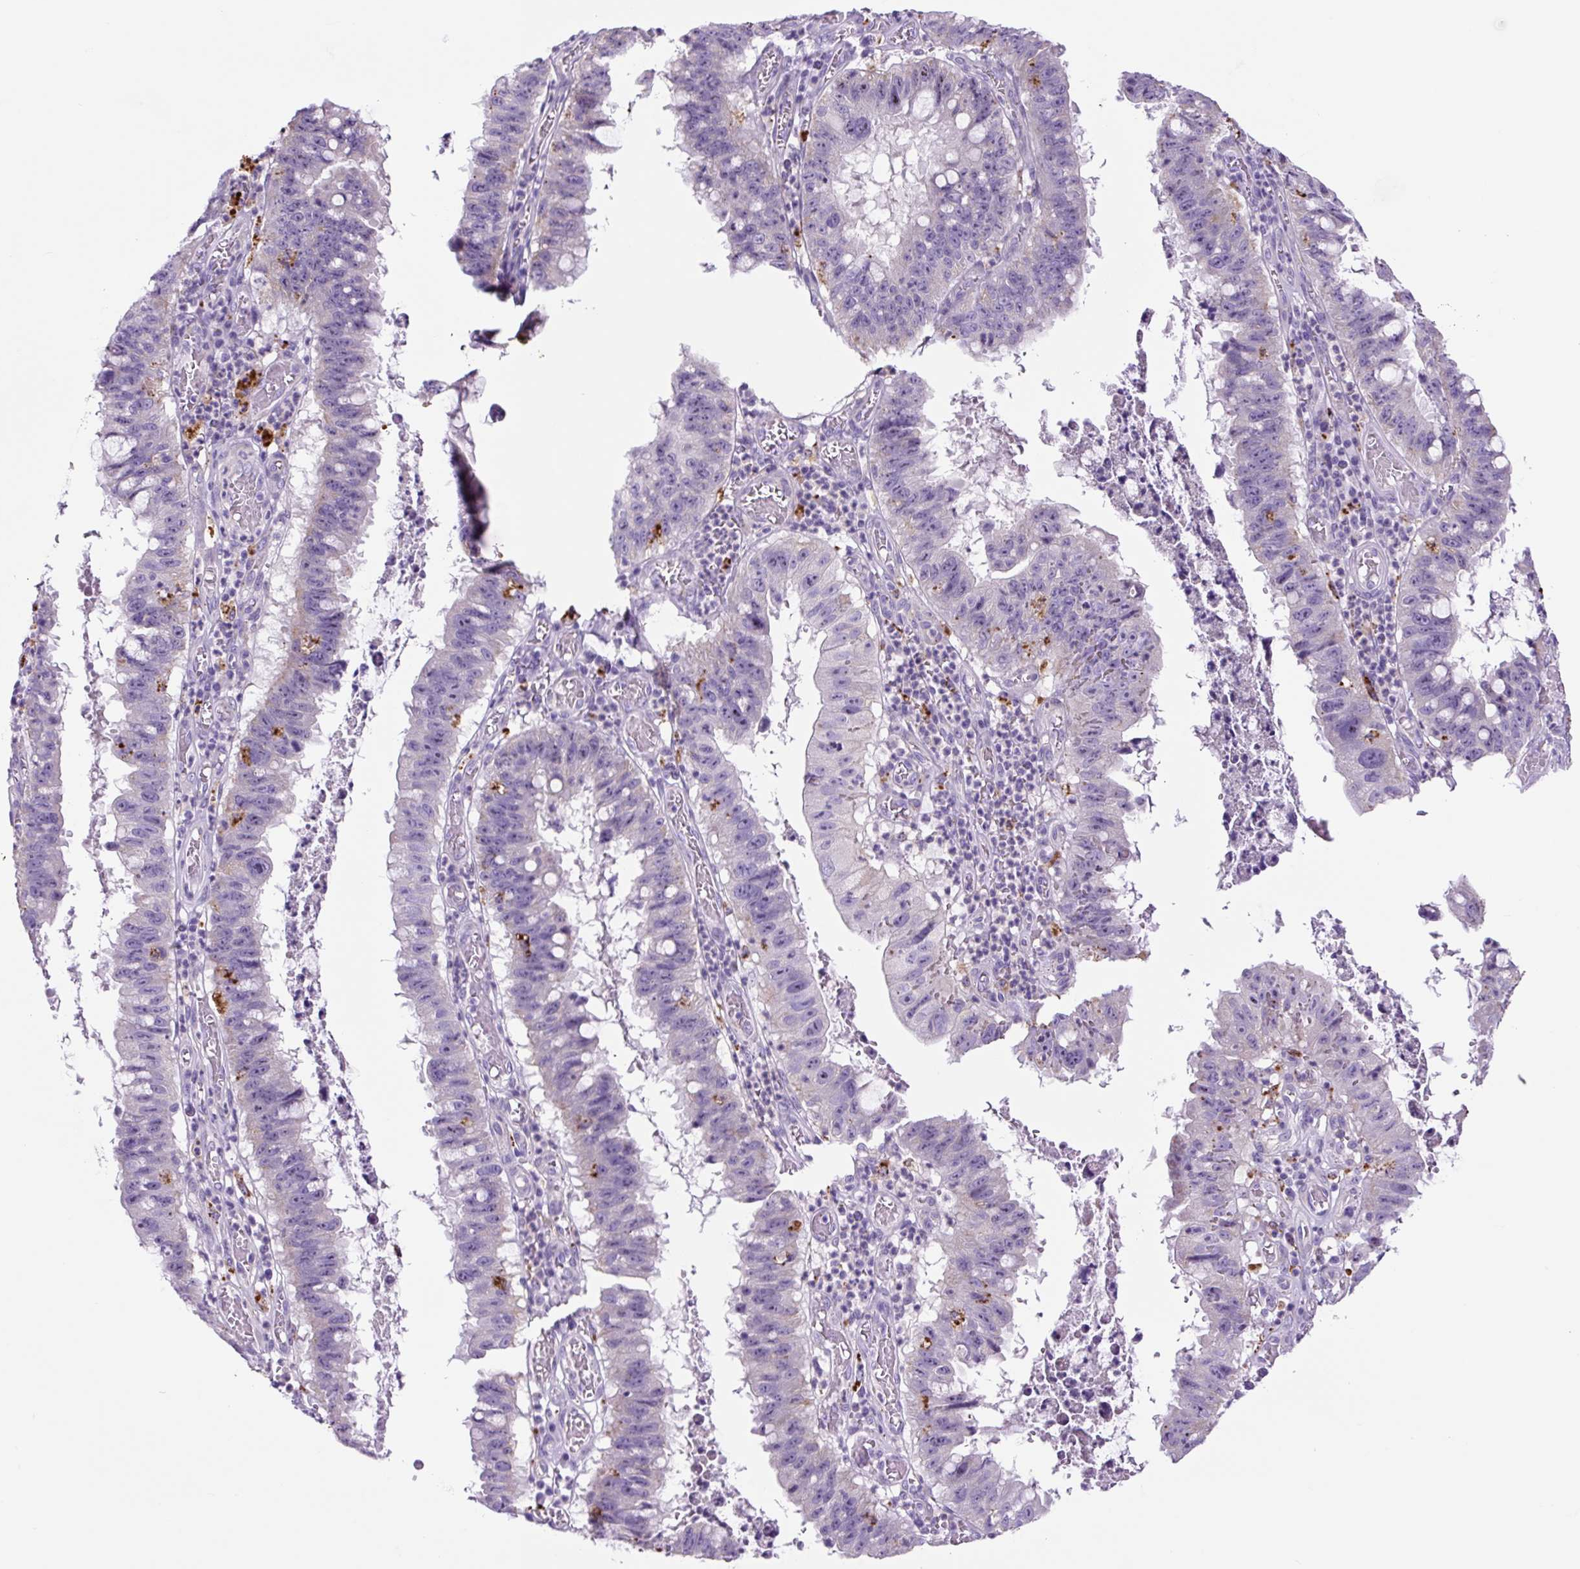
{"staining": {"intensity": "negative", "quantity": "none", "location": "none"}, "tissue": "stomach cancer", "cell_type": "Tumor cells", "image_type": "cancer", "snomed": [{"axis": "morphology", "description": "Adenocarcinoma, NOS"}, {"axis": "topography", "description": "Stomach"}], "caption": "Stomach cancer was stained to show a protein in brown. There is no significant staining in tumor cells.", "gene": "LCN10", "patient": {"sex": "male", "age": 59}}